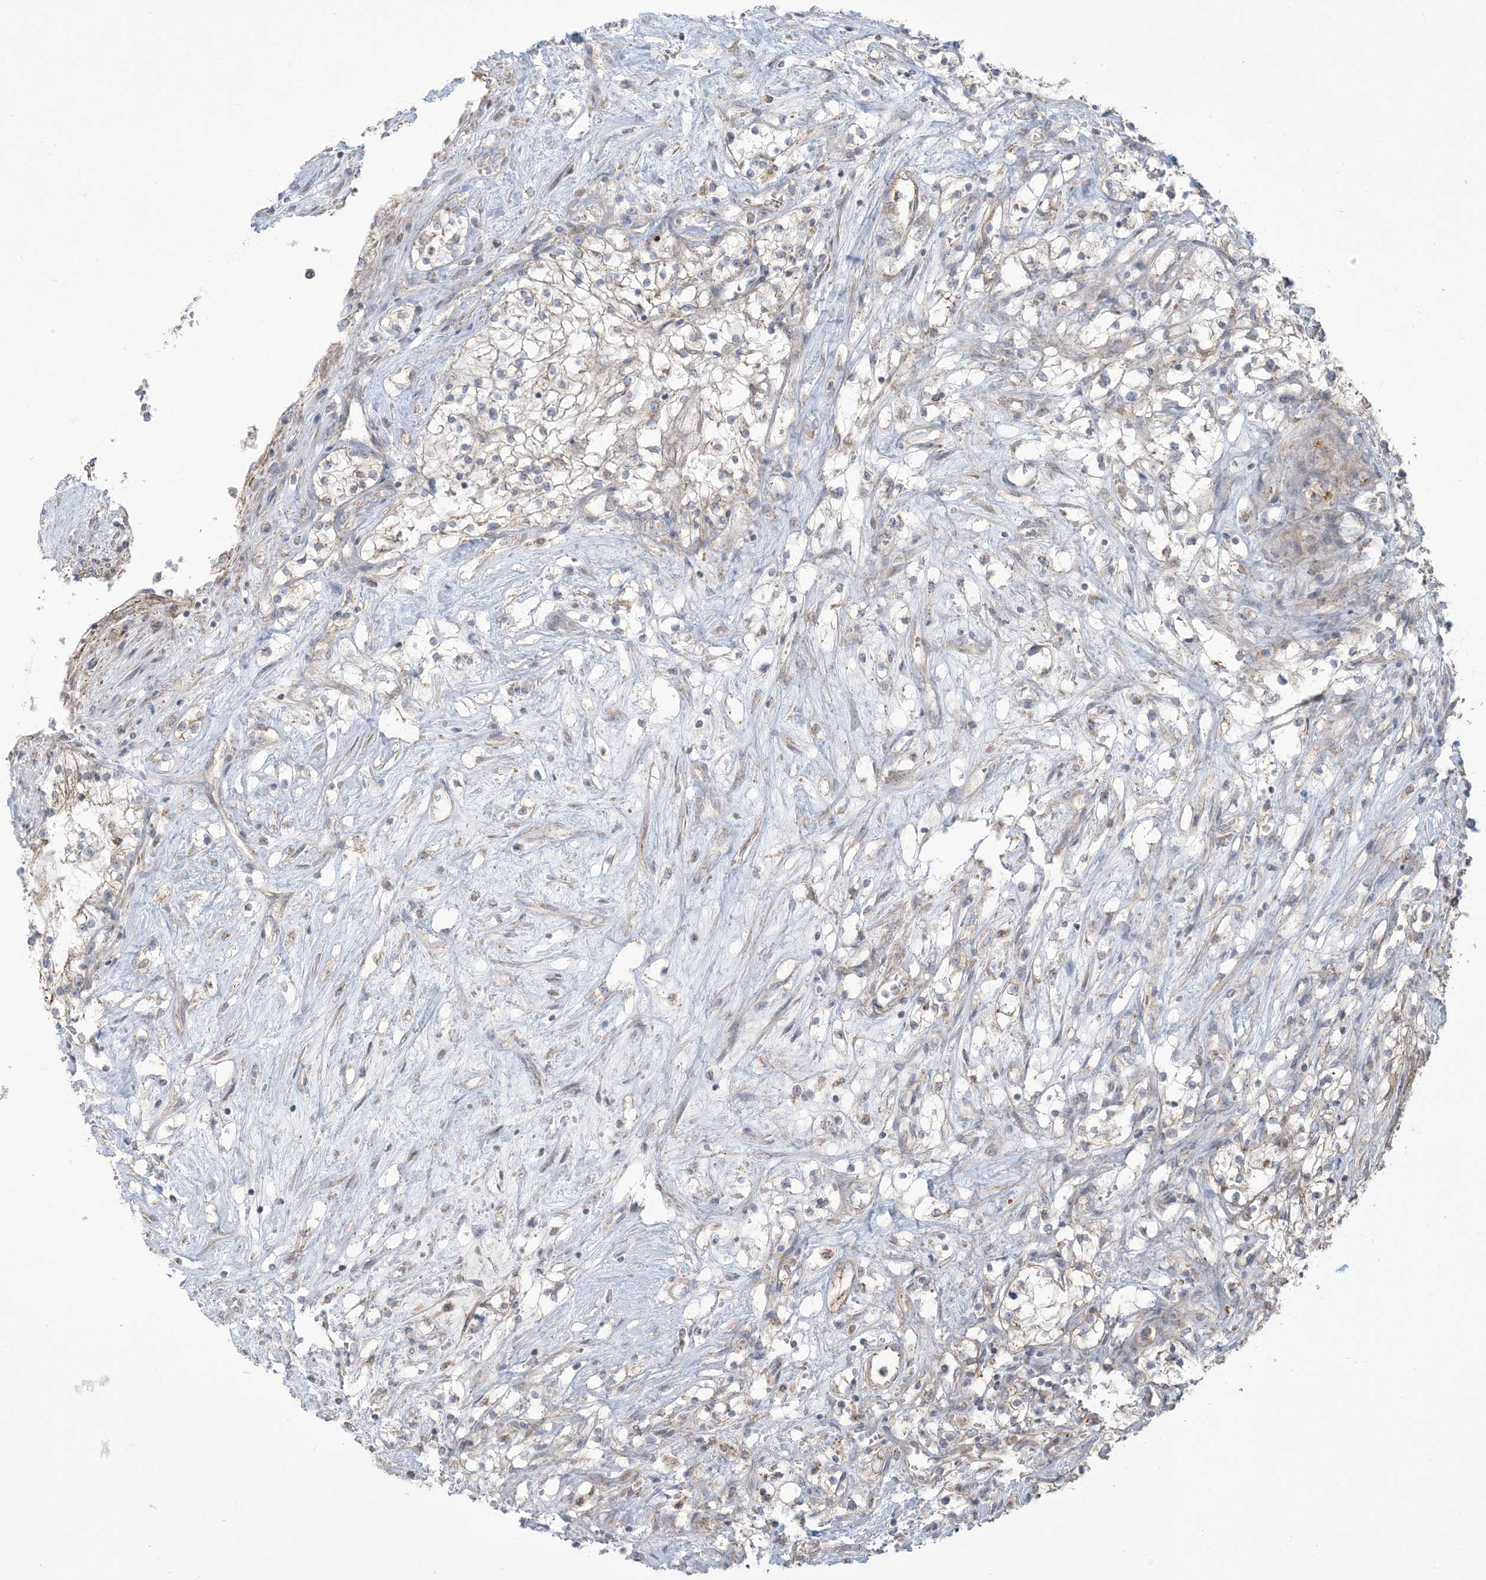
{"staining": {"intensity": "negative", "quantity": "none", "location": "none"}, "tissue": "renal cancer", "cell_type": "Tumor cells", "image_type": "cancer", "snomed": [{"axis": "morphology", "description": "Normal tissue, NOS"}, {"axis": "morphology", "description": "Adenocarcinoma, NOS"}, {"axis": "topography", "description": "Kidney"}], "caption": "Immunohistochemistry of human renal cancer (adenocarcinoma) reveals no positivity in tumor cells.", "gene": "KLHL18", "patient": {"sex": "male", "age": 68}}